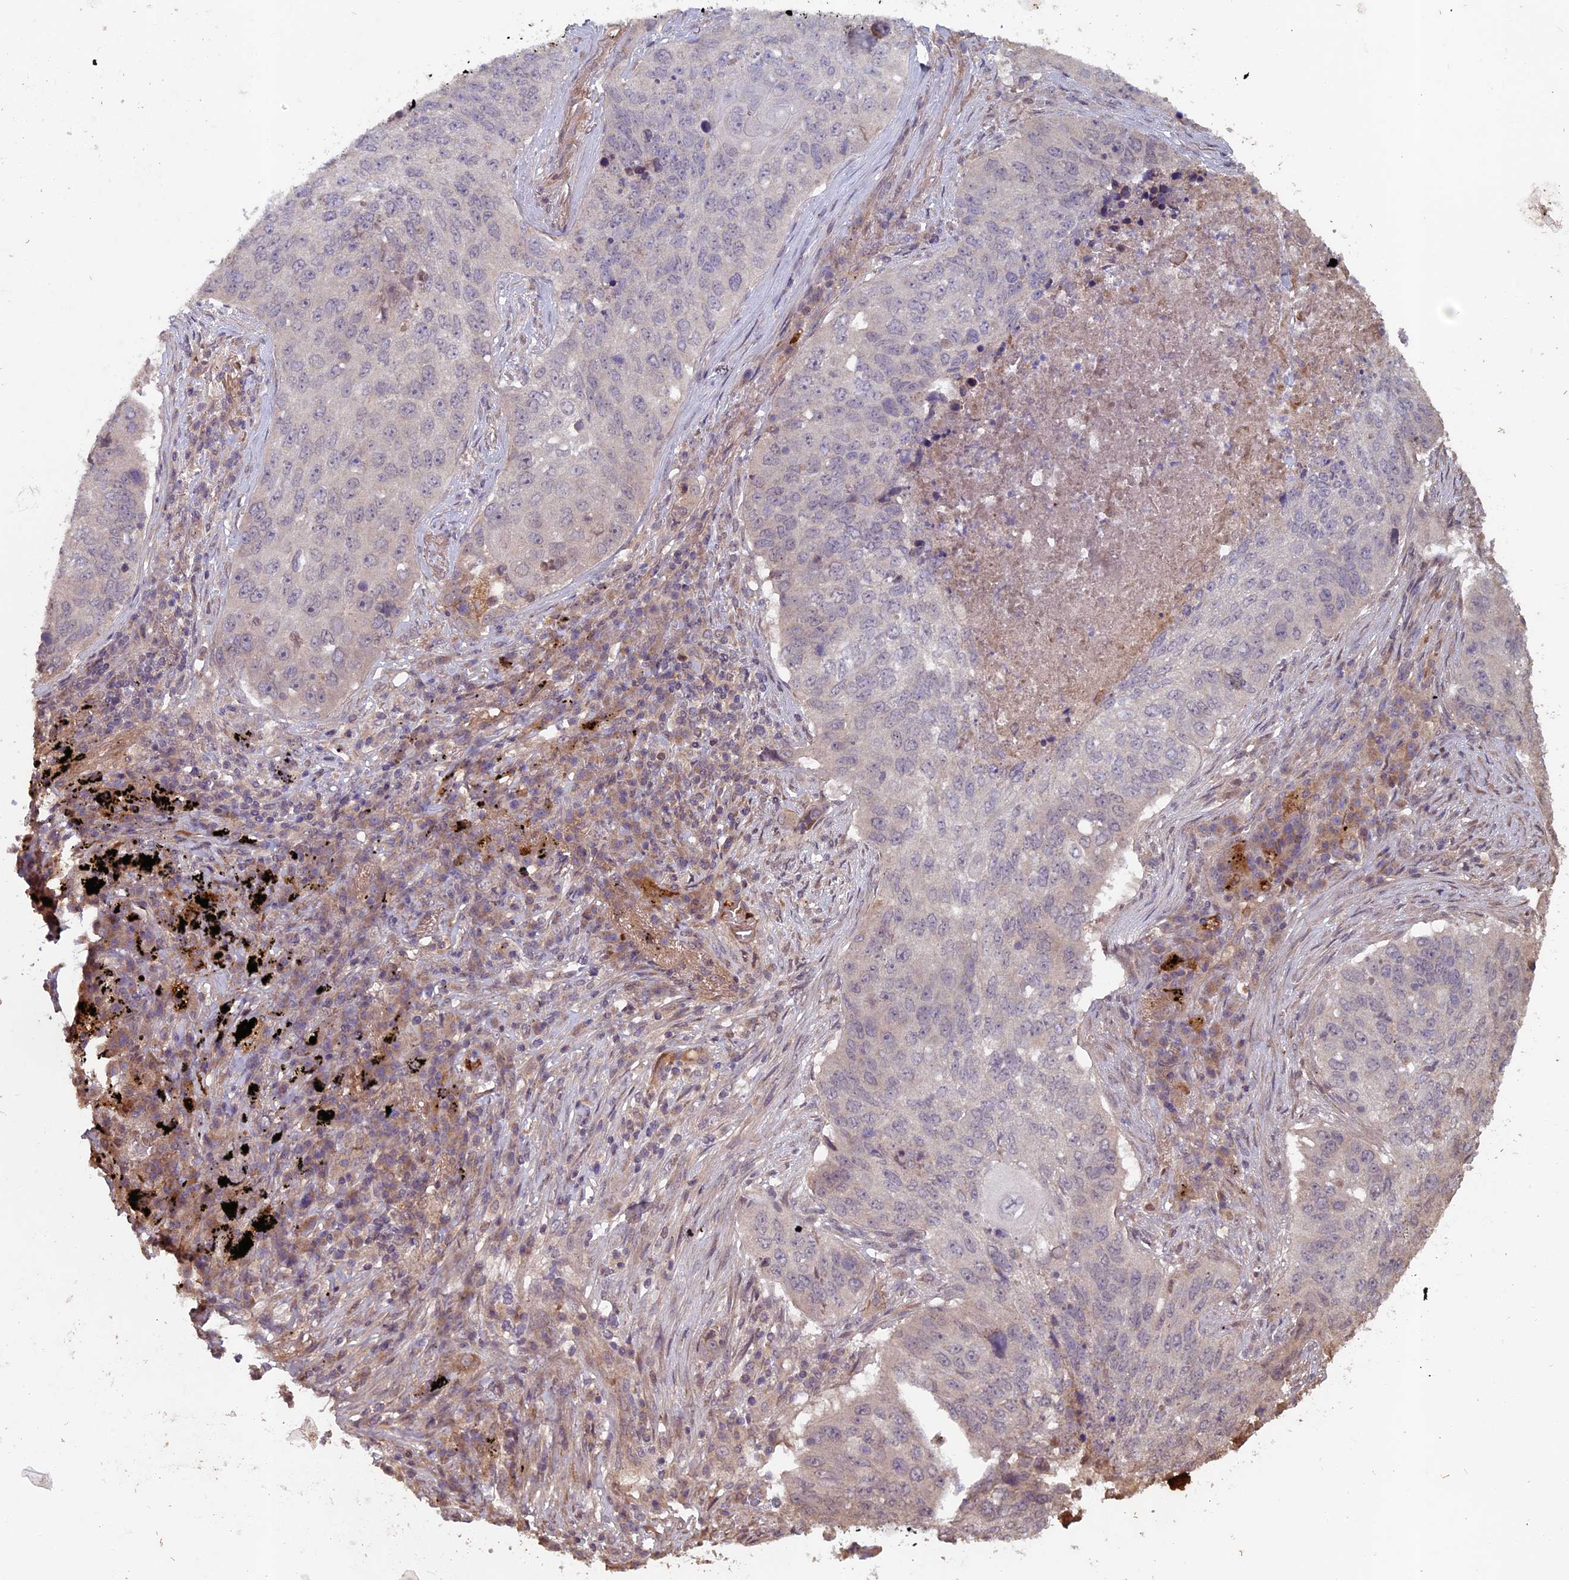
{"staining": {"intensity": "negative", "quantity": "none", "location": "none"}, "tissue": "lung cancer", "cell_type": "Tumor cells", "image_type": "cancer", "snomed": [{"axis": "morphology", "description": "Squamous cell carcinoma, NOS"}, {"axis": "topography", "description": "Lung"}], "caption": "Immunohistochemistry of lung cancer demonstrates no expression in tumor cells. (Brightfield microscopy of DAB (3,3'-diaminobenzidine) immunohistochemistry at high magnification).", "gene": "RCCD1", "patient": {"sex": "female", "age": 63}}